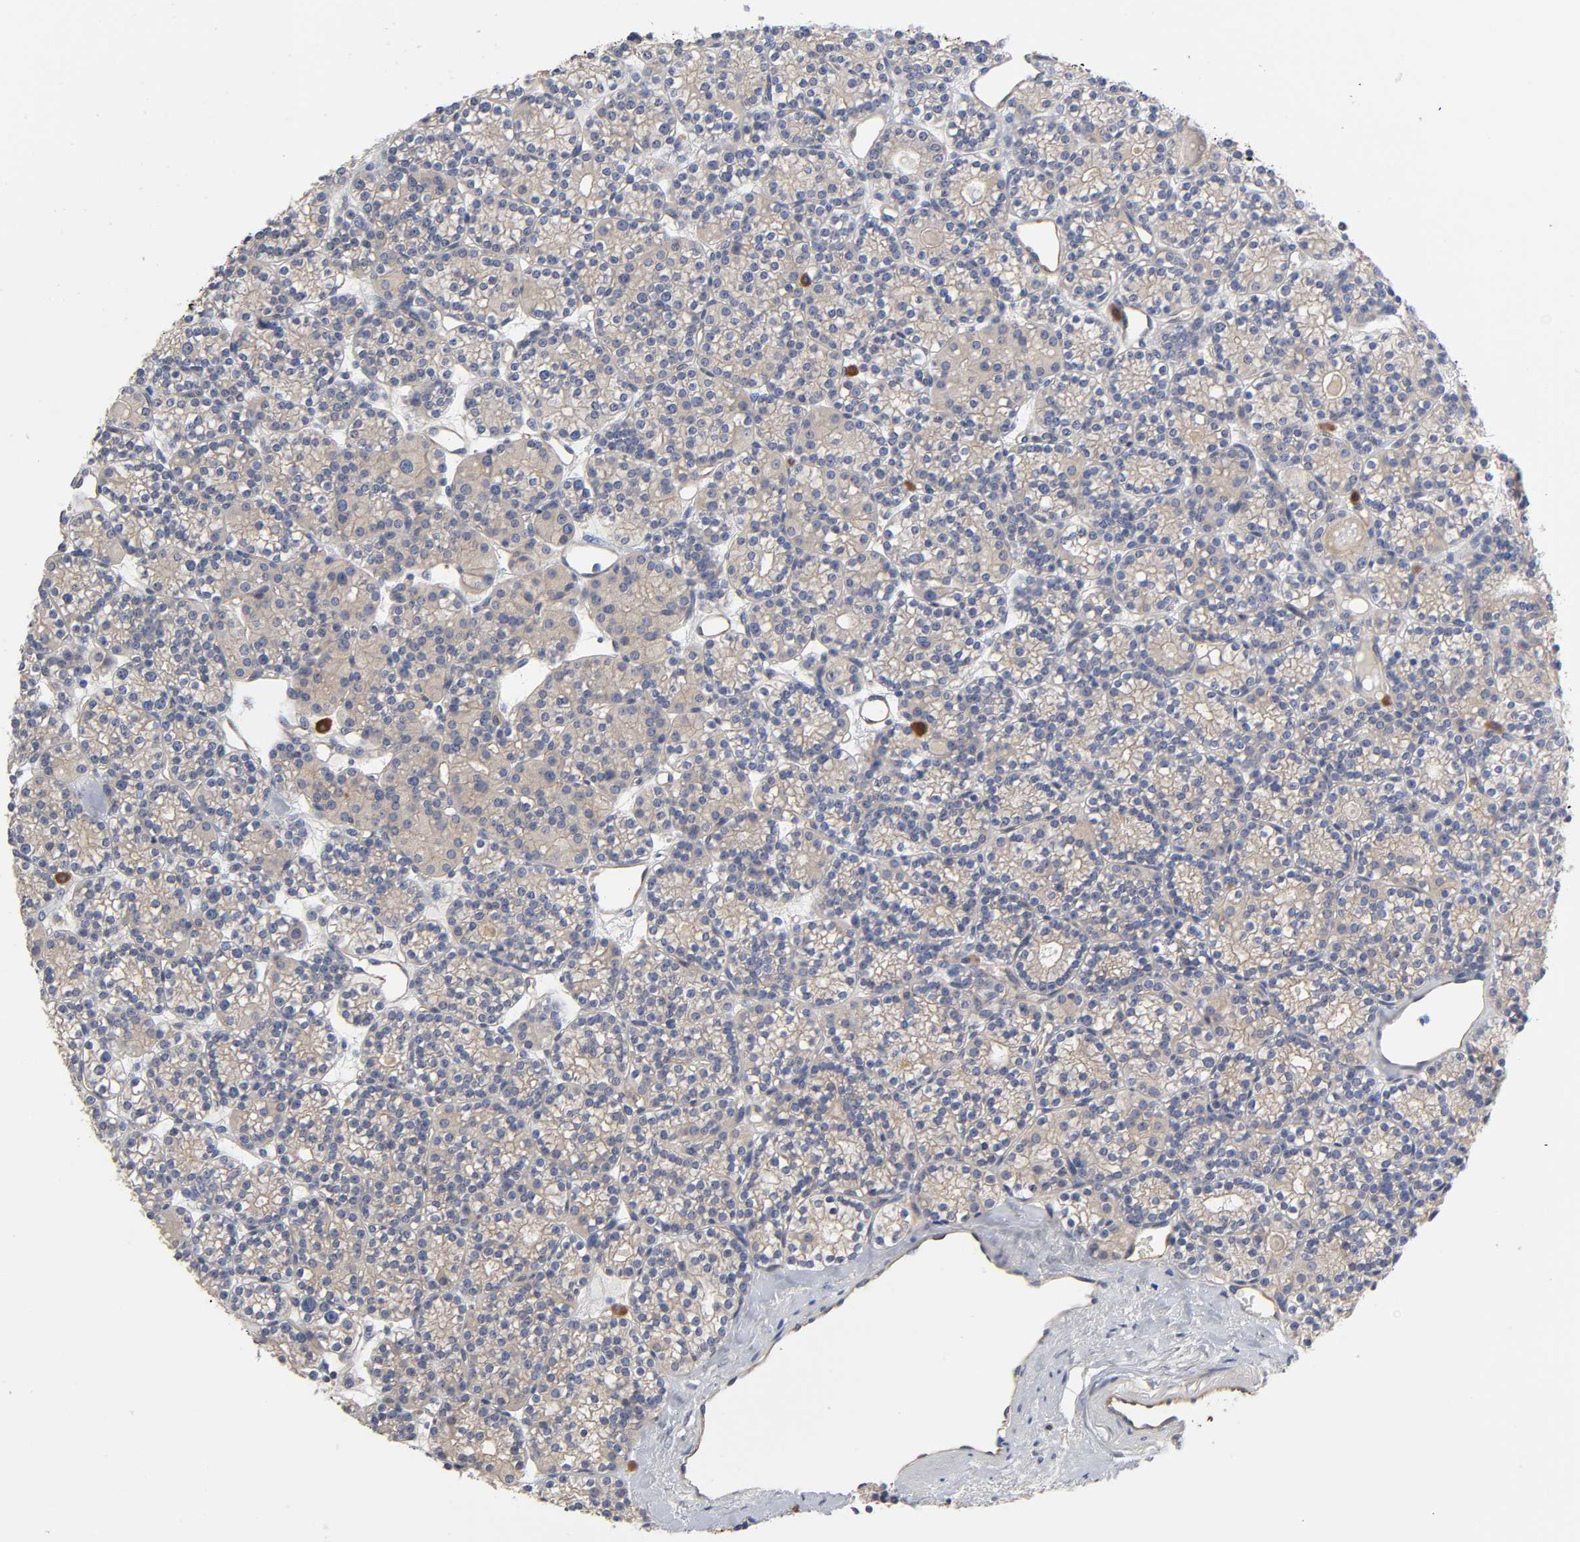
{"staining": {"intensity": "moderate", "quantity": ">75%", "location": "cytoplasmic/membranous"}, "tissue": "parathyroid gland", "cell_type": "Glandular cells", "image_type": "normal", "snomed": [{"axis": "morphology", "description": "Normal tissue, NOS"}, {"axis": "topography", "description": "Parathyroid gland"}], "caption": "DAB (3,3'-diaminobenzidine) immunohistochemical staining of normal human parathyroid gland exhibits moderate cytoplasmic/membranous protein positivity in approximately >75% of glandular cells. (brown staining indicates protein expression, while blue staining denotes nuclei).", "gene": "RAB13", "patient": {"sex": "female", "age": 64}}